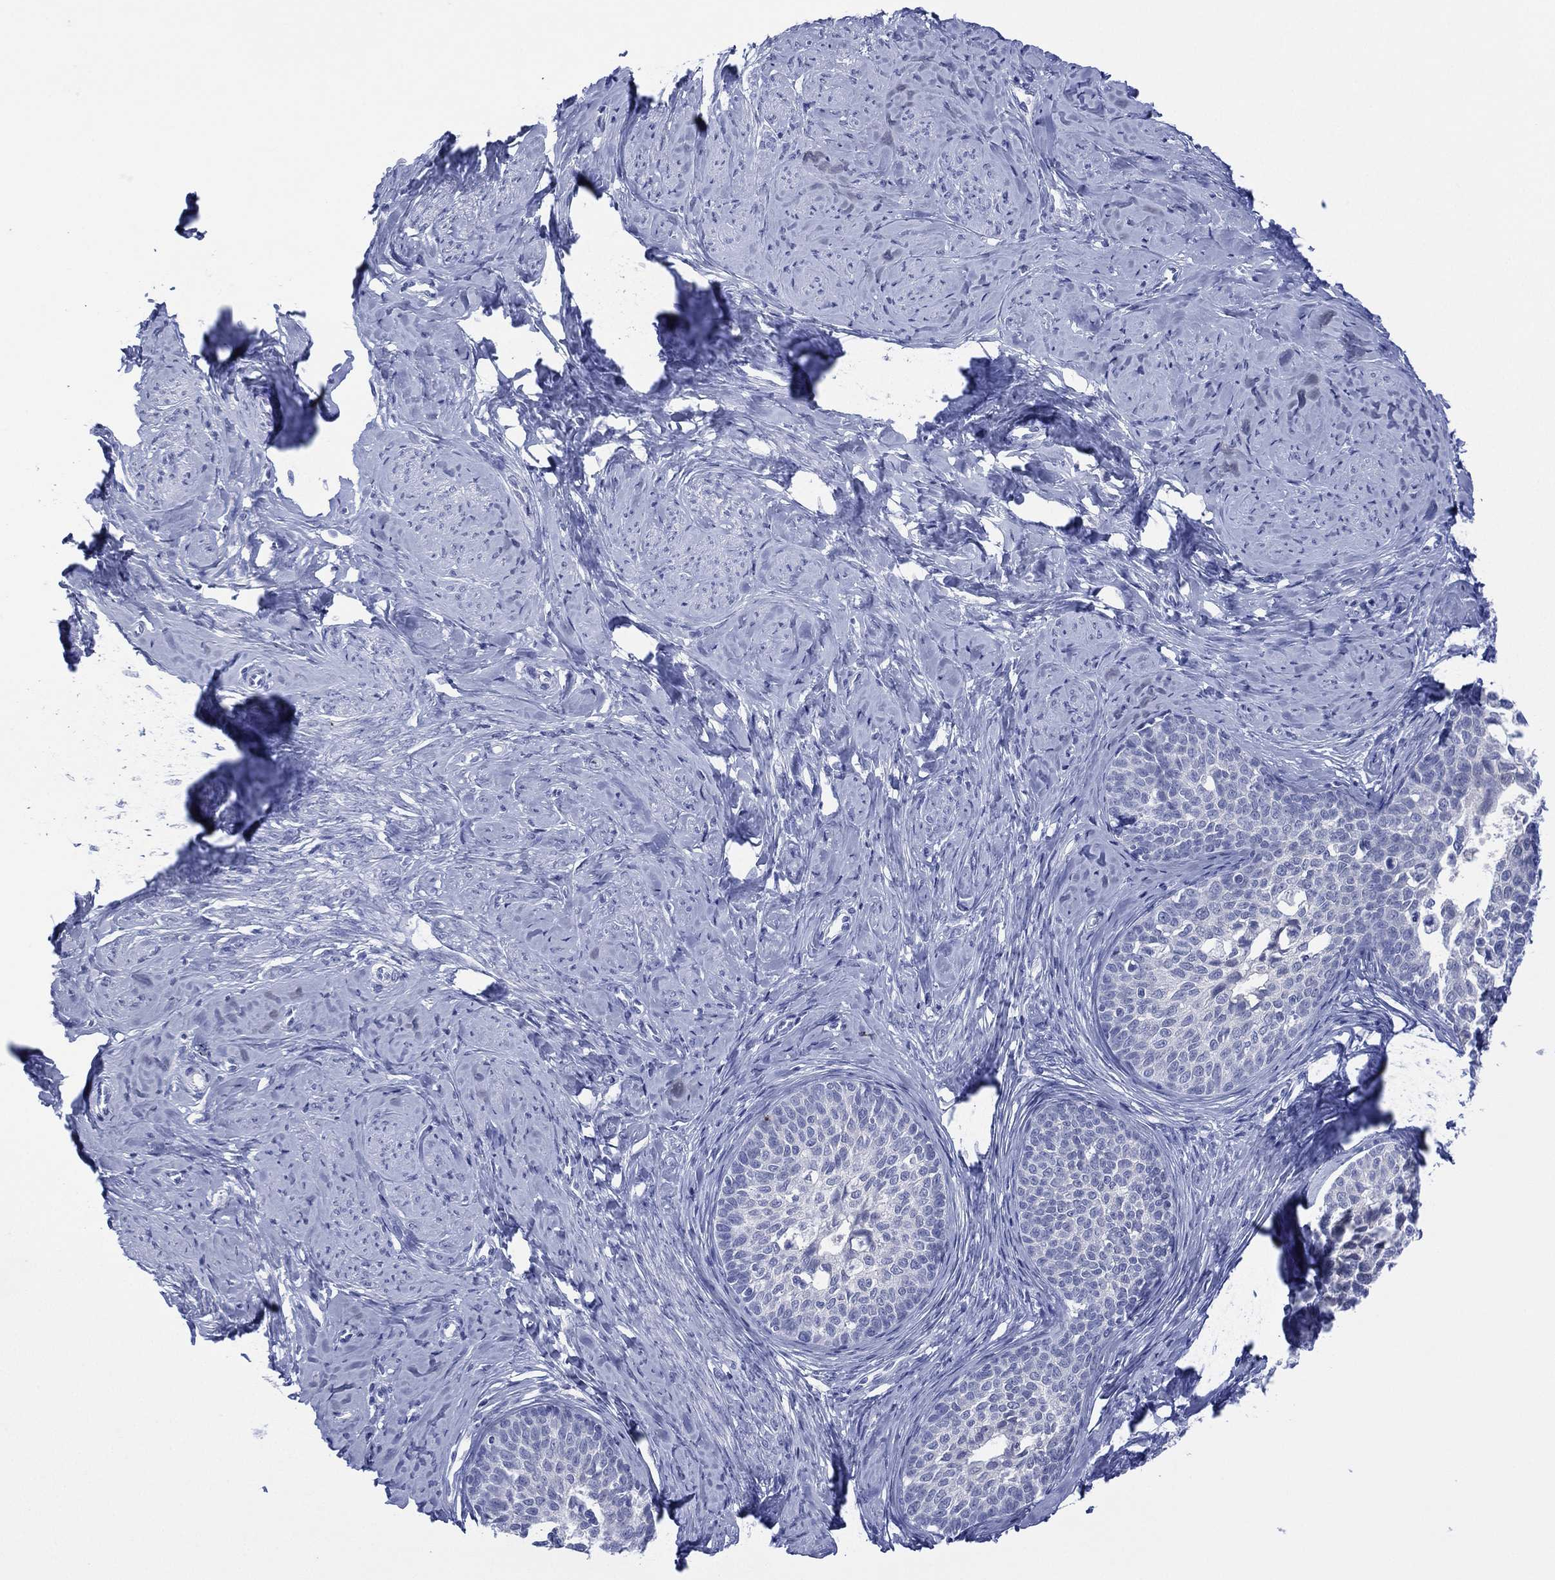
{"staining": {"intensity": "negative", "quantity": "none", "location": "none"}, "tissue": "cervical cancer", "cell_type": "Tumor cells", "image_type": "cancer", "snomed": [{"axis": "morphology", "description": "Squamous cell carcinoma, NOS"}, {"axis": "topography", "description": "Cervix"}], "caption": "This is a histopathology image of immunohistochemistry (IHC) staining of cervical squamous cell carcinoma, which shows no staining in tumor cells.", "gene": "DSG1", "patient": {"sex": "female", "age": 51}}